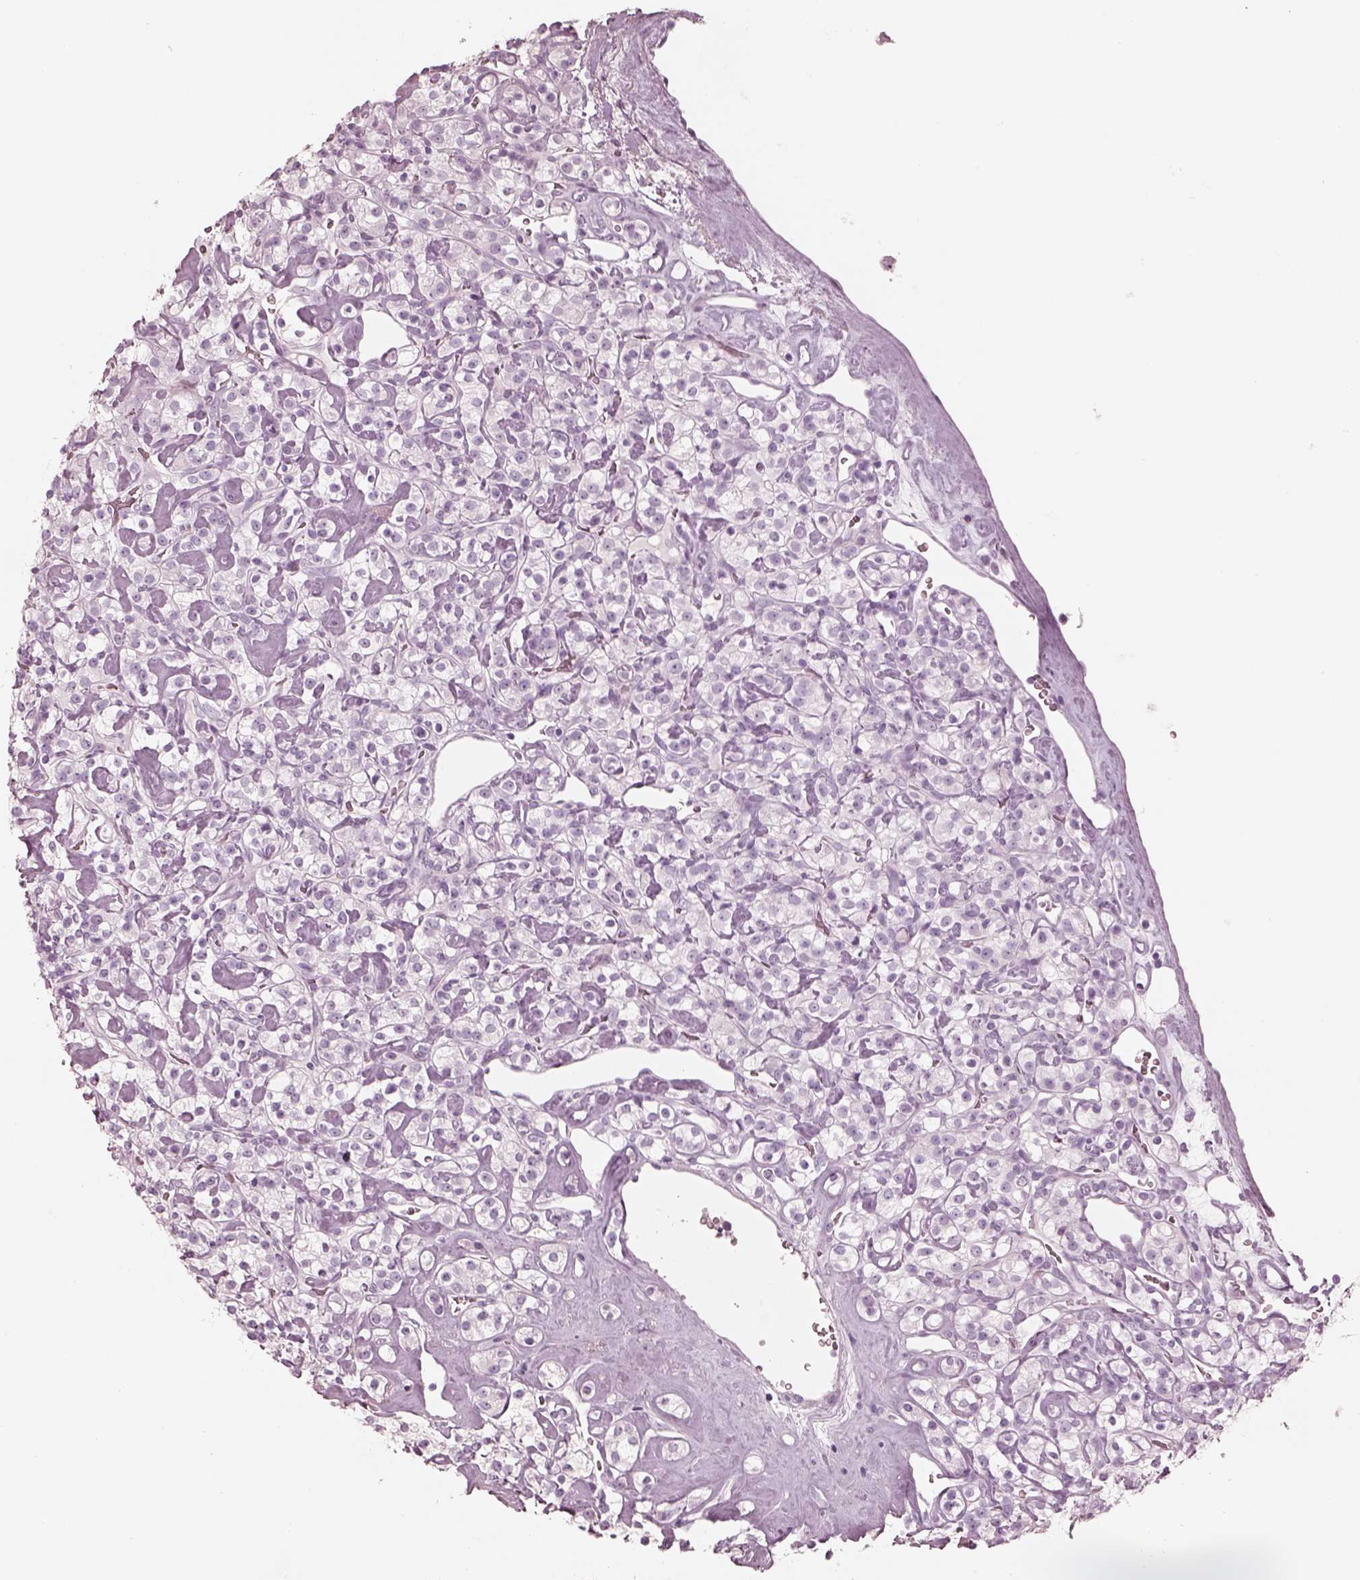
{"staining": {"intensity": "negative", "quantity": "none", "location": "none"}, "tissue": "renal cancer", "cell_type": "Tumor cells", "image_type": "cancer", "snomed": [{"axis": "morphology", "description": "Adenocarcinoma, NOS"}, {"axis": "topography", "description": "Kidney"}], "caption": "The IHC histopathology image has no significant staining in tumor cells of renal cancer tissue.", "gene": "PON3", "patient": {"sex": "male", "age": 77}}